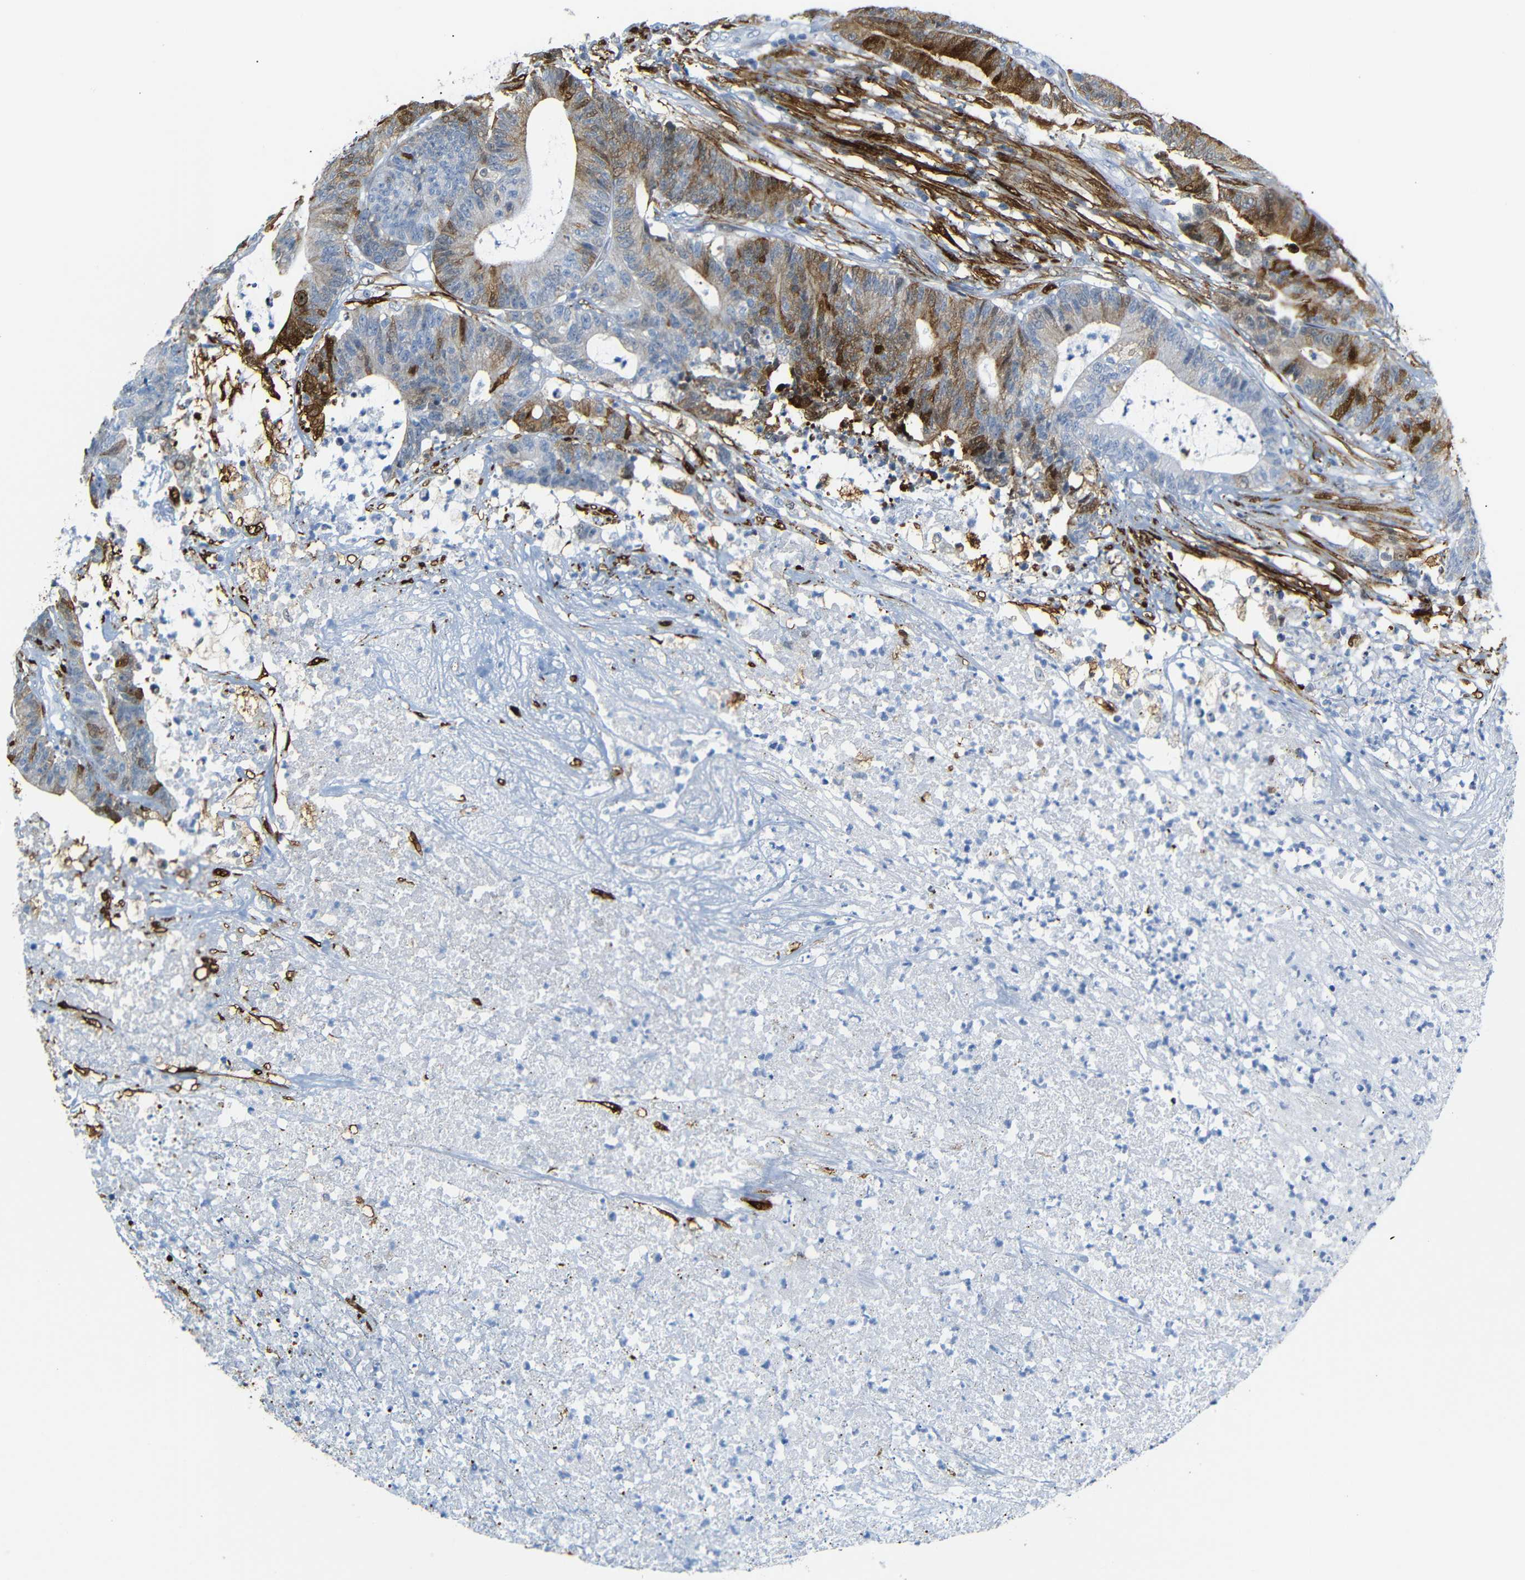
{"staining": {"intensity": "moderate", "quantity": "25%-75%", "location": "cytoplasmic/membranous"}, "tissue": "colorectal cancer", "cell_type": "Tumor cells", "image_type": "cancer", "snomed": [{"axis": "morphology", "description": "Adenocarcinoma, NOS"}, {"axis": "topography", "description": "Colon"}], "caption": "There is medium levels of moderate cytoplasmic/membranous staining in tumor cells of adenocarcinoma (colorectal), as demonstrated by immunohistochemical staining (brown color).", "gene": "MT1A", "patient": {"sex": "female", "age": 84}}